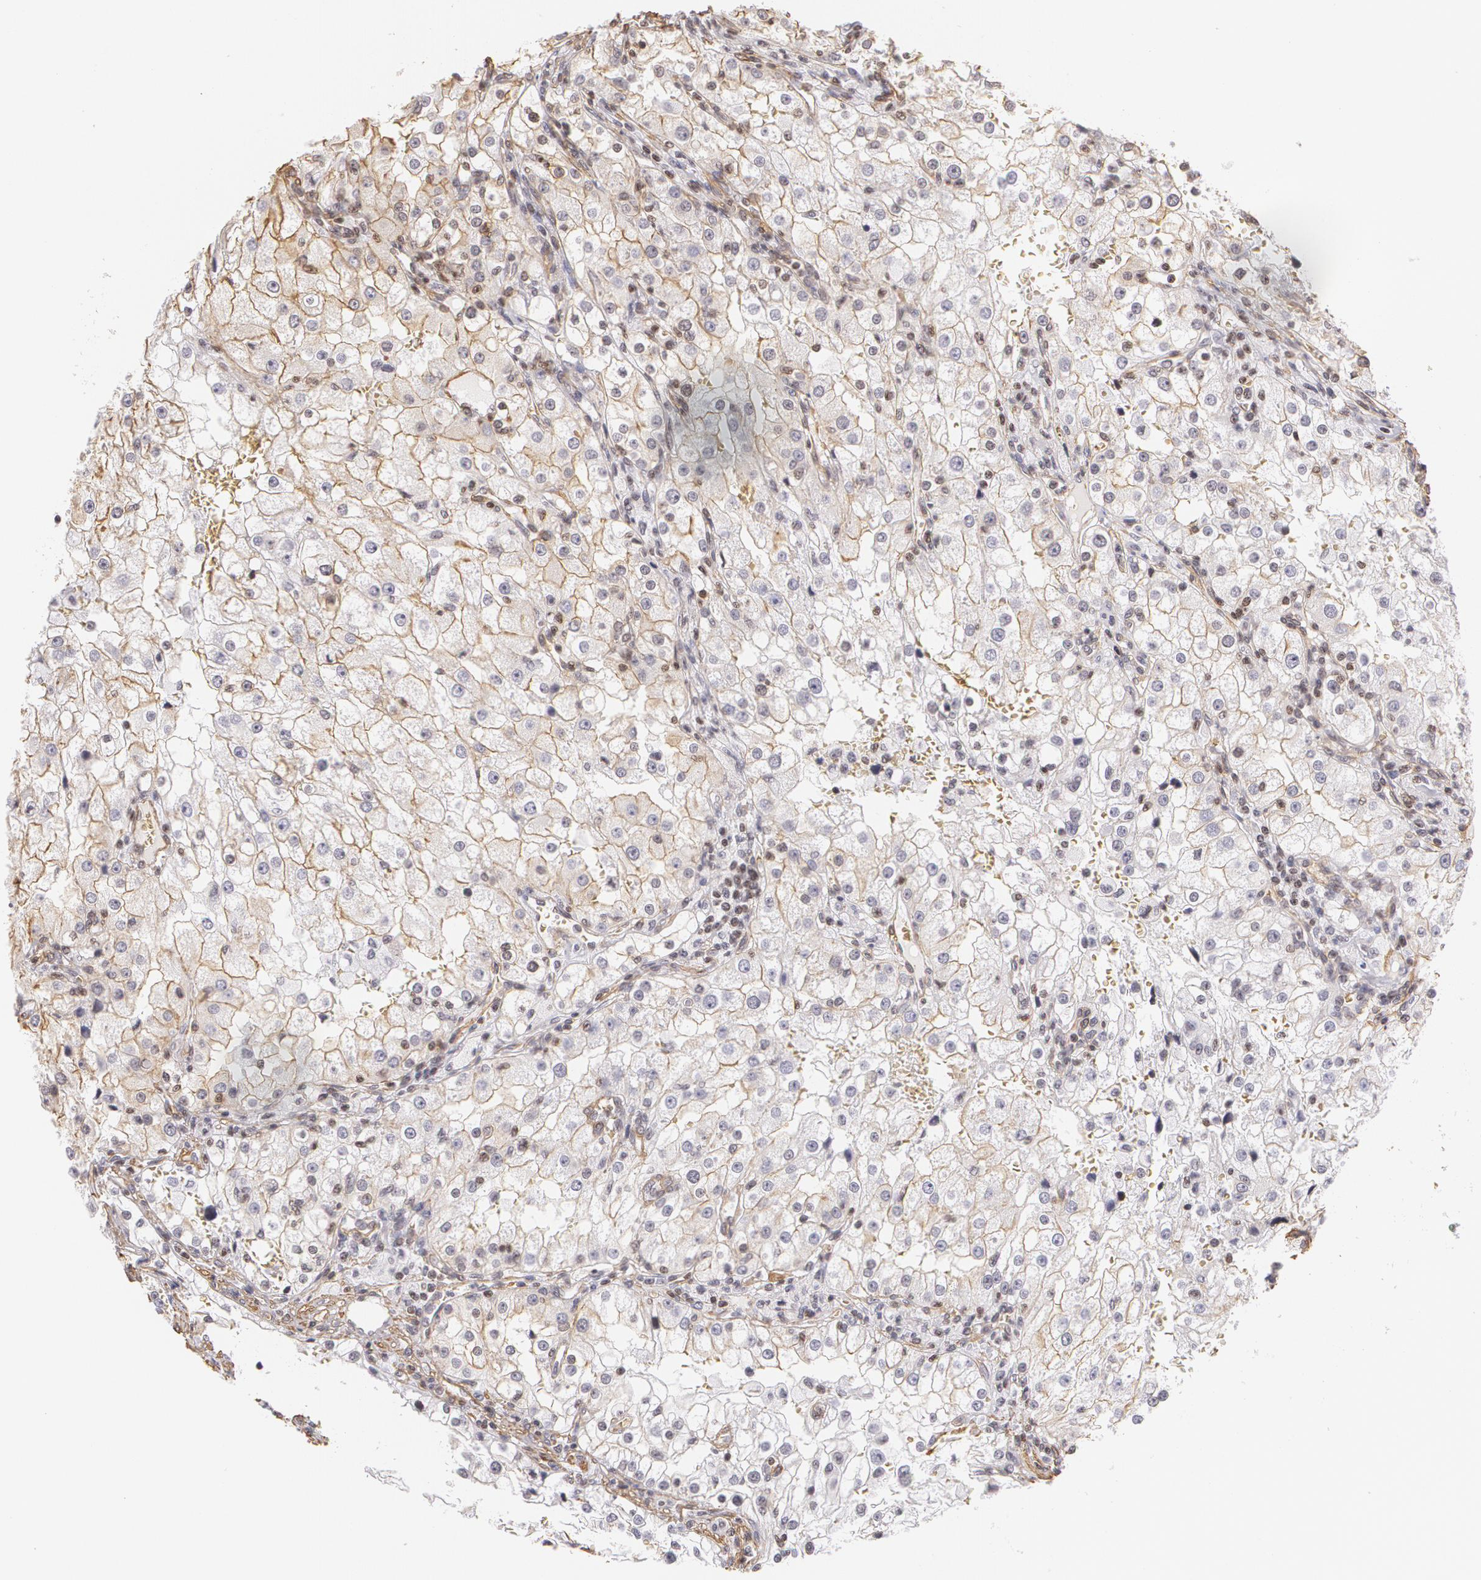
{"staining": {"intensity": "weak", "quantity": ">75%", "location": "cytoplasmic/membranous"}, "tissue": "renal cancer", "cell_type": "Tumor cells", "image_type": "cancer", "snomed": [{"axis": "morphology", "description": "Adenocarcinoma, NOS"}, {"axis": "topography", "description": "Kidney"}], "caption": "The histopathology image shows a brown stain indicating the presence of a protein in the cytoplasmic/membranous of tumor cells in adenocarcinoma (renal). Using DAB (brown) and hematoxylin (blue) stains, captured at high magnification using brightfield microscopy.", "gene": "VAMP1", "patient": {"sex": "female", "age": 74}}